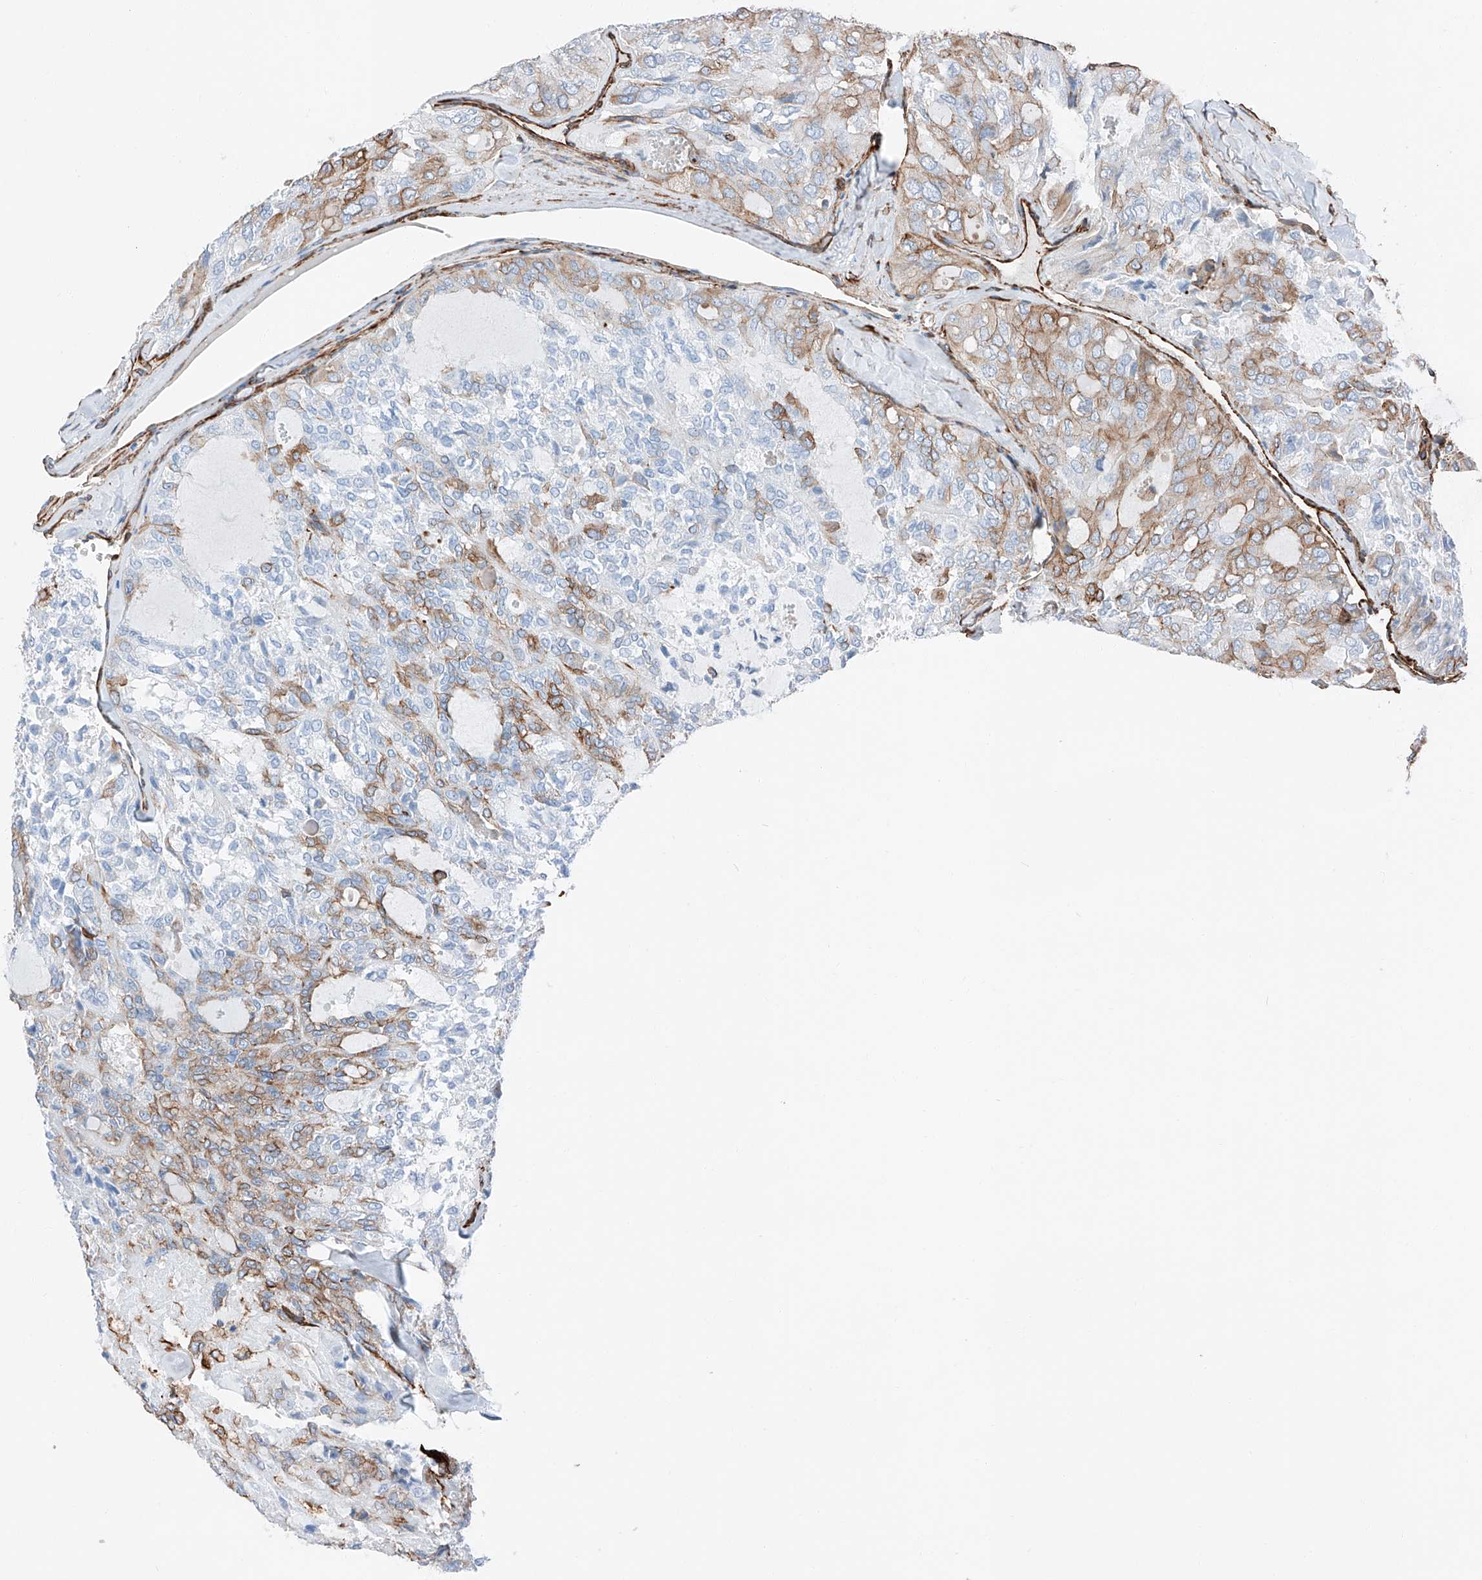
{"staining": {"intensity": "moderate", "quantity": "25%-75%", "location": "cytoplasmic/membranous"}, "tissue": "thyroid cancer", "cell_type": "Tumor cells", "image_type": "cancer", "snomed": [{"axis": "morphology", "description": "Follicular adenoma carcinoma, NOS"}, {"axis": "topography", "description": "Thyroid gland"}], "caption": "This is a micrograph of IHC staining of thyroid cancer (follicular adenoma carcinoma), which shows moderate positivity in the cytoplasmic/membranous of tumor cells.", "gene": "ZNF804A", "patient": {"sex": "male", "age": 75}}